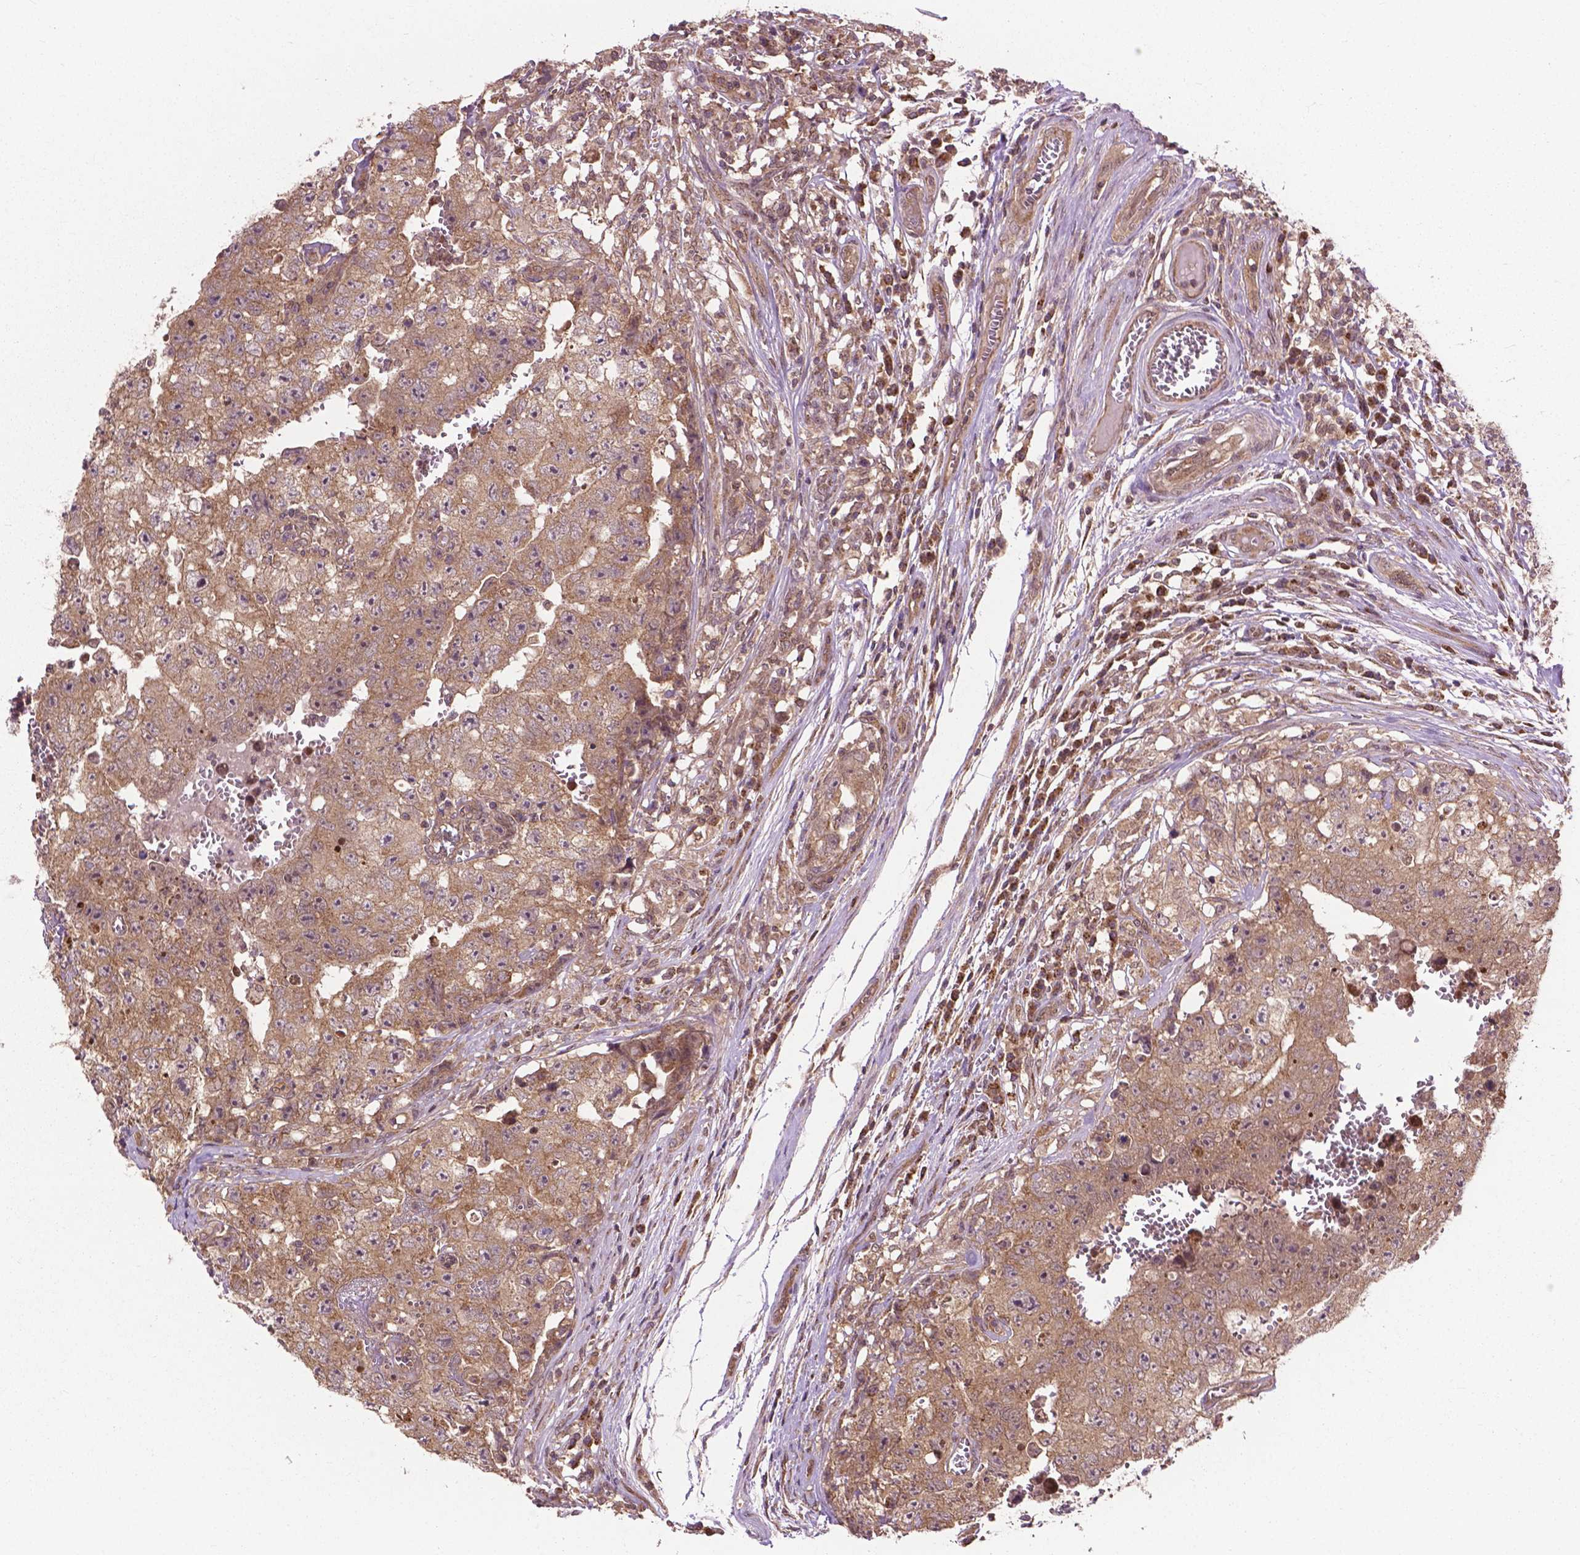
{"staining": {"intensity": "moderate", "quantity": ">75%", "location": "cytoplasmic/membranous"}, "tissue": "testis cancer", "cell_type": "Tumor cells", "image_type": "cancer", "snomed": [{"axis": "morphology", "description": "Carcinoma, Embryonal, NOS"}, {"axis": "topography", "description": "Testis"}], "caption": "Tumor cells display medium levels of moderate cytoplasmic/membranous staining in about >75% of cells in embryonal carcinoma (testis). Nuclei are stained in blue.", "gene": "PPP1CB", "patient": {"sex": "male", "age": 36}}